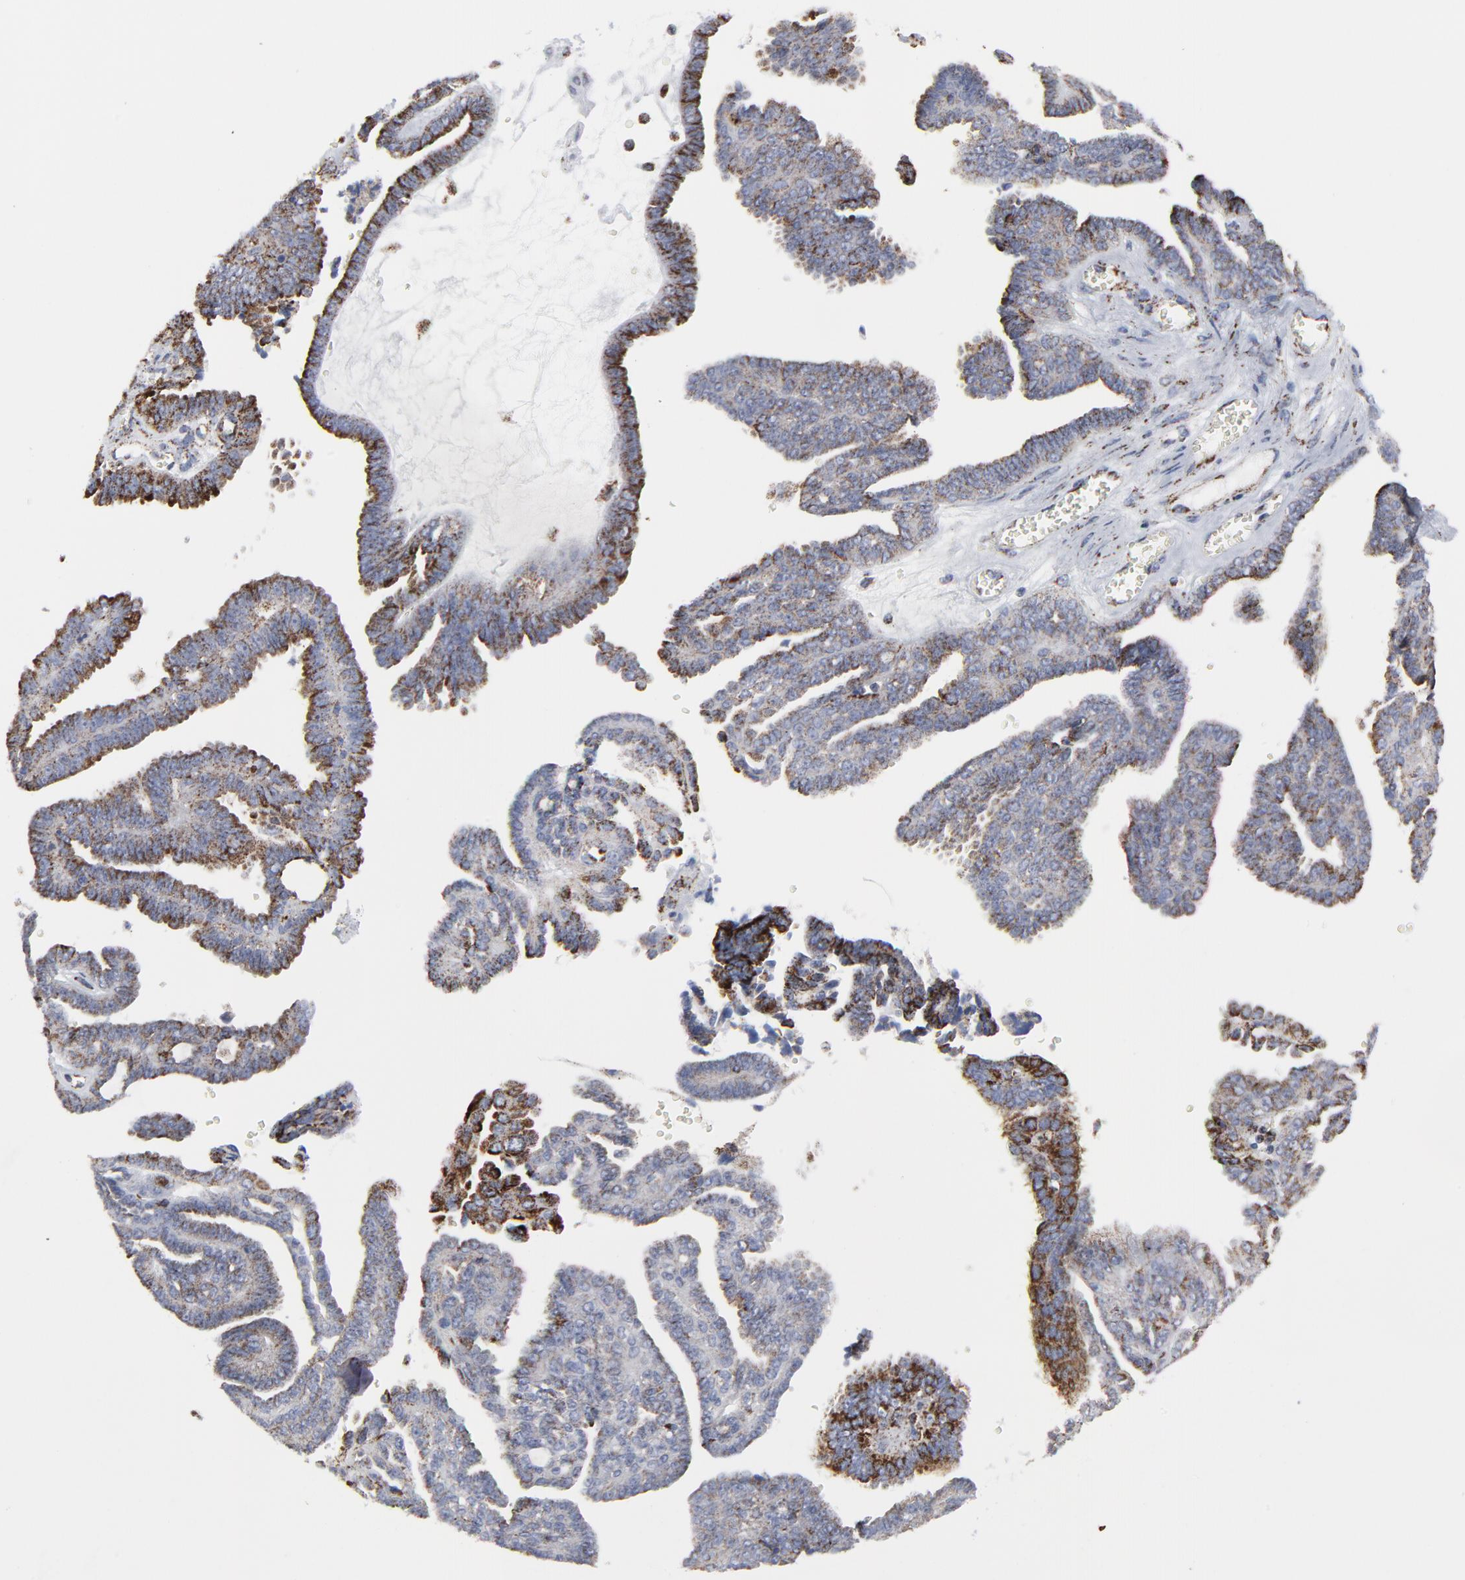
{"staining": {"intensity": "strong", "quantity": "25%-75%", "location": "cytoplasmic/membranous"}, "tissue": "ovarian cancer", "cell_type": "Tumor cells", "image_type": "cancer", "snomed": [{"axis": "morphology", "description": "Cystadenocarcinoma, serous, NOS"}, {"axis": "topography", "description": "Ovary"}], "caption": "Ovarian serous cystadenocarcinoma stained with a protein marker reveals strong staining in tumor cells.", "gene": "TXNRD2", "patient": {"sex": "female", "age": 71}}